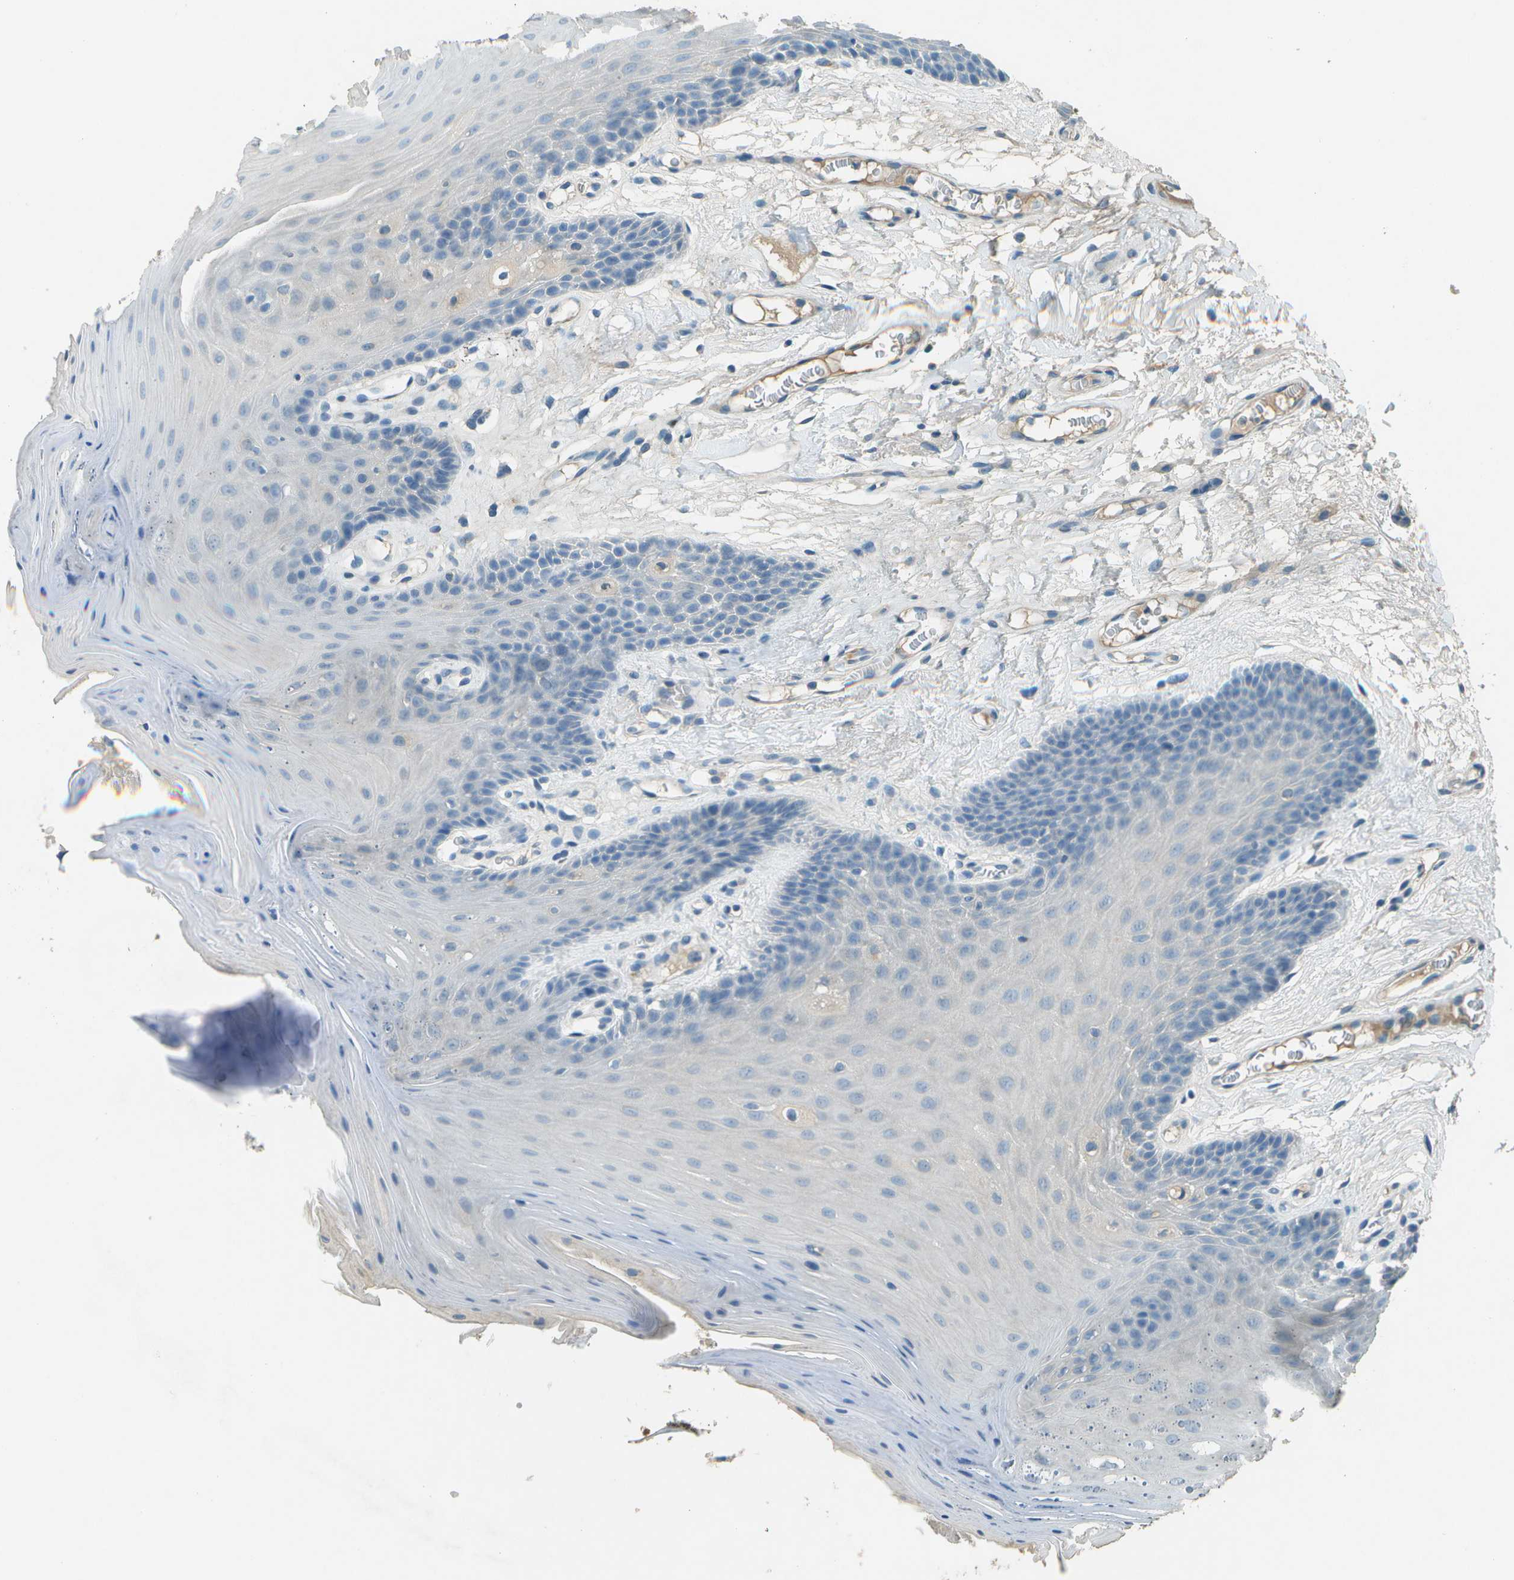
{"staining": {"intensity": "negative", "quantity": "none", "location": "none"}, "tissue": "oral mucosa", "cell_type": "Squamous epithelial cells", "image_type": "normal", "snomed": [{"axis": "morphology", "description": "Normal tissue, NOS"}, {"axis": "morphology", "description": "Squamous cell carcinoma, NOS"}, {"axis": "topography", "description": "Oral tissue"}, {"axis": "topography", "description": "Head-Neck"}], "caption": "Immunohistochemistry image of benign oral mucosa: human oral mucosa stained with DAB (3,3'-diaminobenzidine) displays no significant protein staining in squamous epithelial cells. The staining was performed using DAB (3,3'-diaminobenzidine) to visualize the protein expression in brown, while the nuclei were stained in blue with hematoxylin (Magnification: 20x).", "gene": "LGI2", "patient": {"sex": "male", "age": 71}}